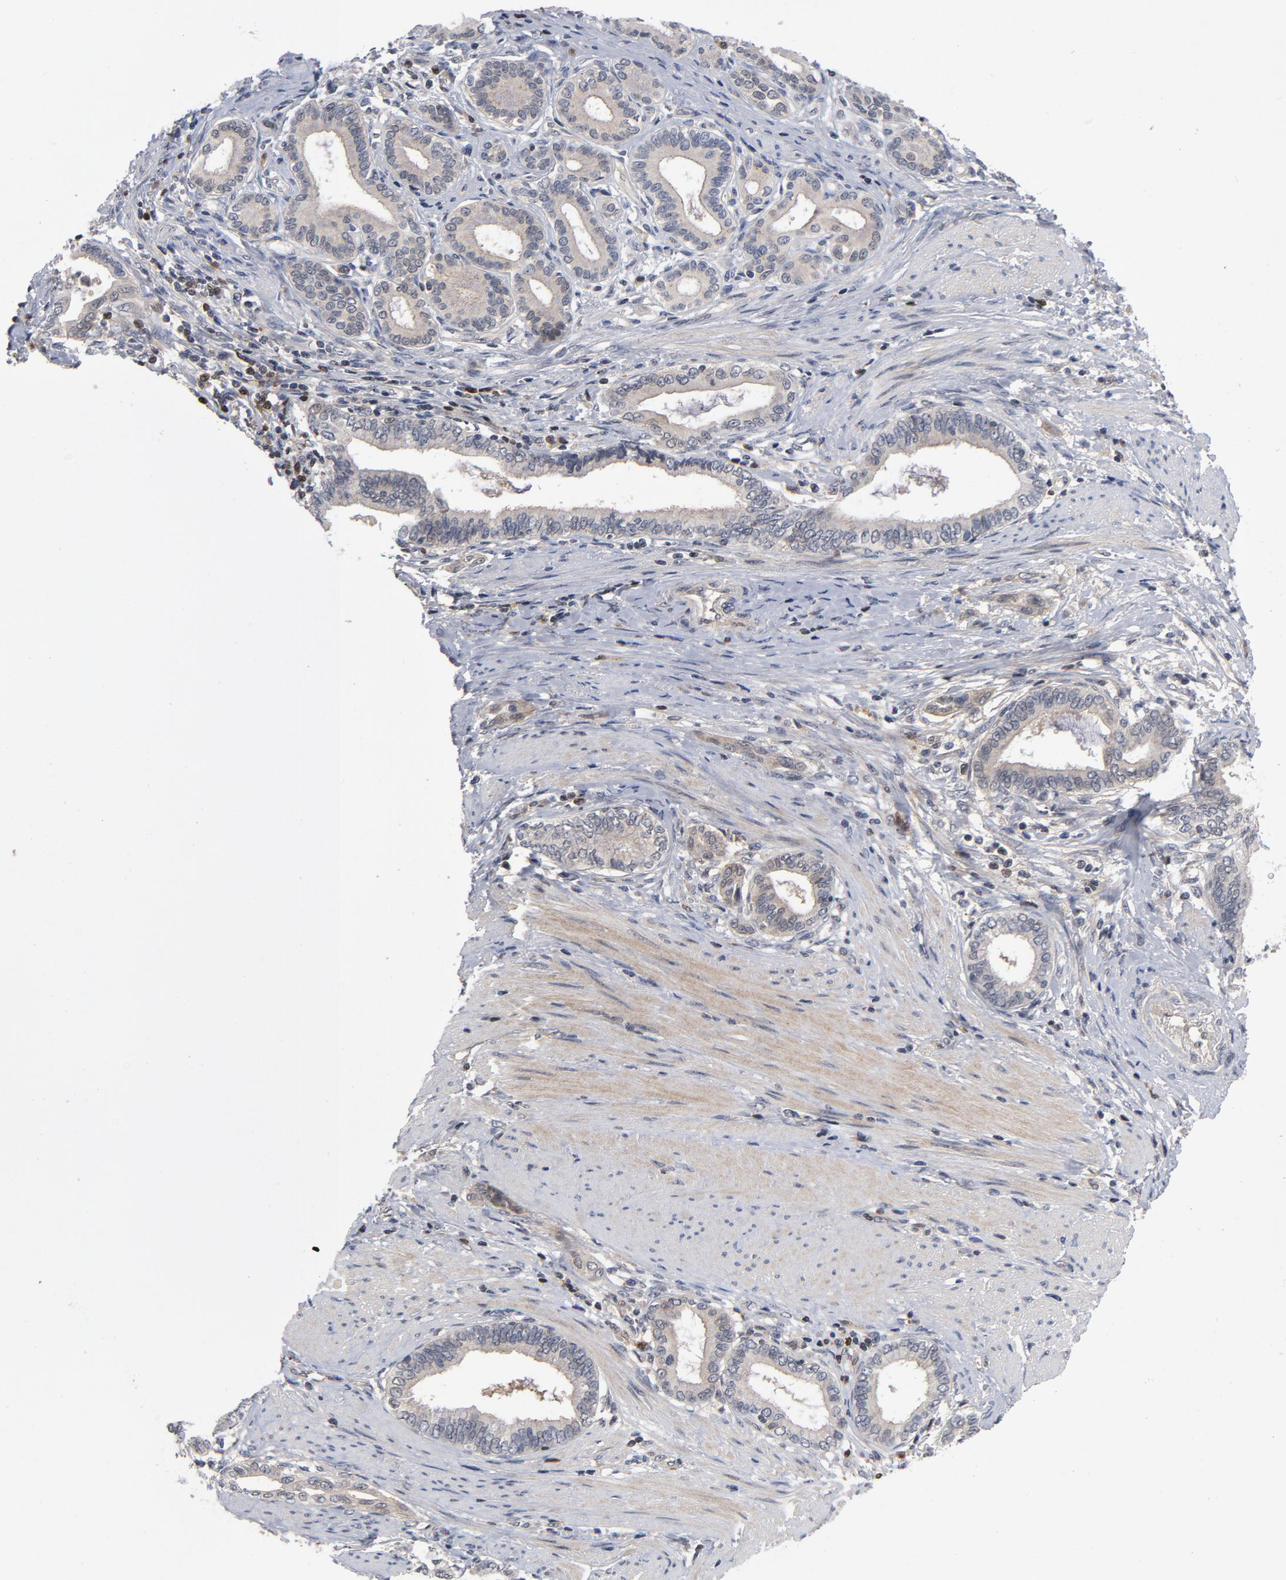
{"staining": {"intensity": "negative", "quantity": "none", "location": "none"}, "tissue": "pancreatic cancer", "cell_type": "Tumor cells", "image_type": "cancer", "snomed": [{"axis": "morphology", "description": "Adenocarcinoma, NOS"}, {"axis": "topography", "description": "Pancreas"}], "caption": "Immunohistochemistry of human pancreatic cancer displays no expression in tumor cells.", "gene": "TRADD", "patient": {"sex": "female", "age": 64}}